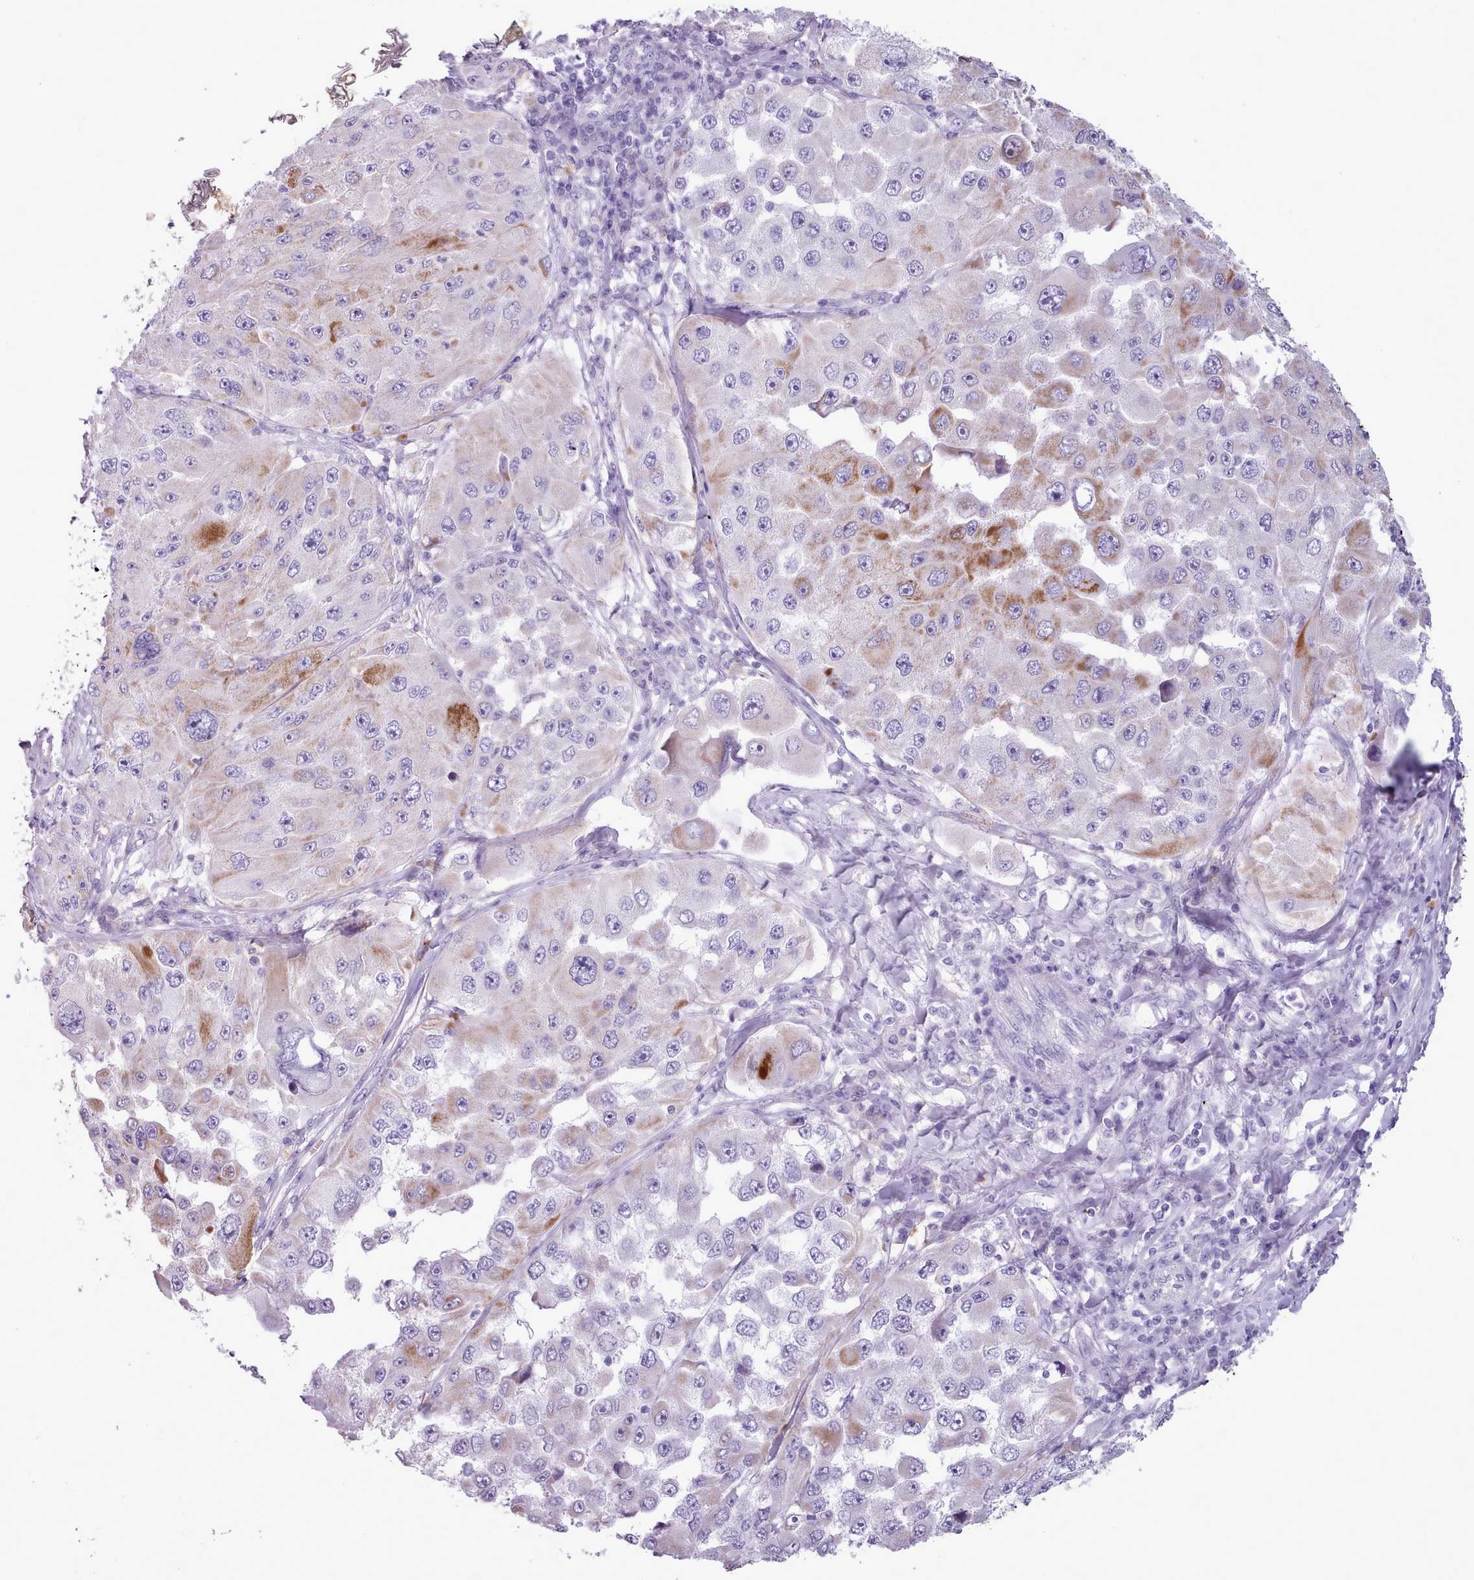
{"staining": {"intensity": "moderate", "quantity": "<25%", "location": "cytoplasmic/membranous"}, "tissue": "melanoma", "cell_type": "Tumor cells", "image_type": "cancer", "snomed": [{"axis": "morphology", "description": "Malignant melanoma, Metastatic site"}, {"axis": "topography", "description": "Lymph node"}], "caption": "Immunohistochemistry (IHC) photomicrograph of human melanoma stained for a protein (brown), which shows low levels of moderate cytoplasmic/membranous expression in about <25% of tumor cells.", "gene": "AK4", "patient": {"sex": "male", "age": 62}}